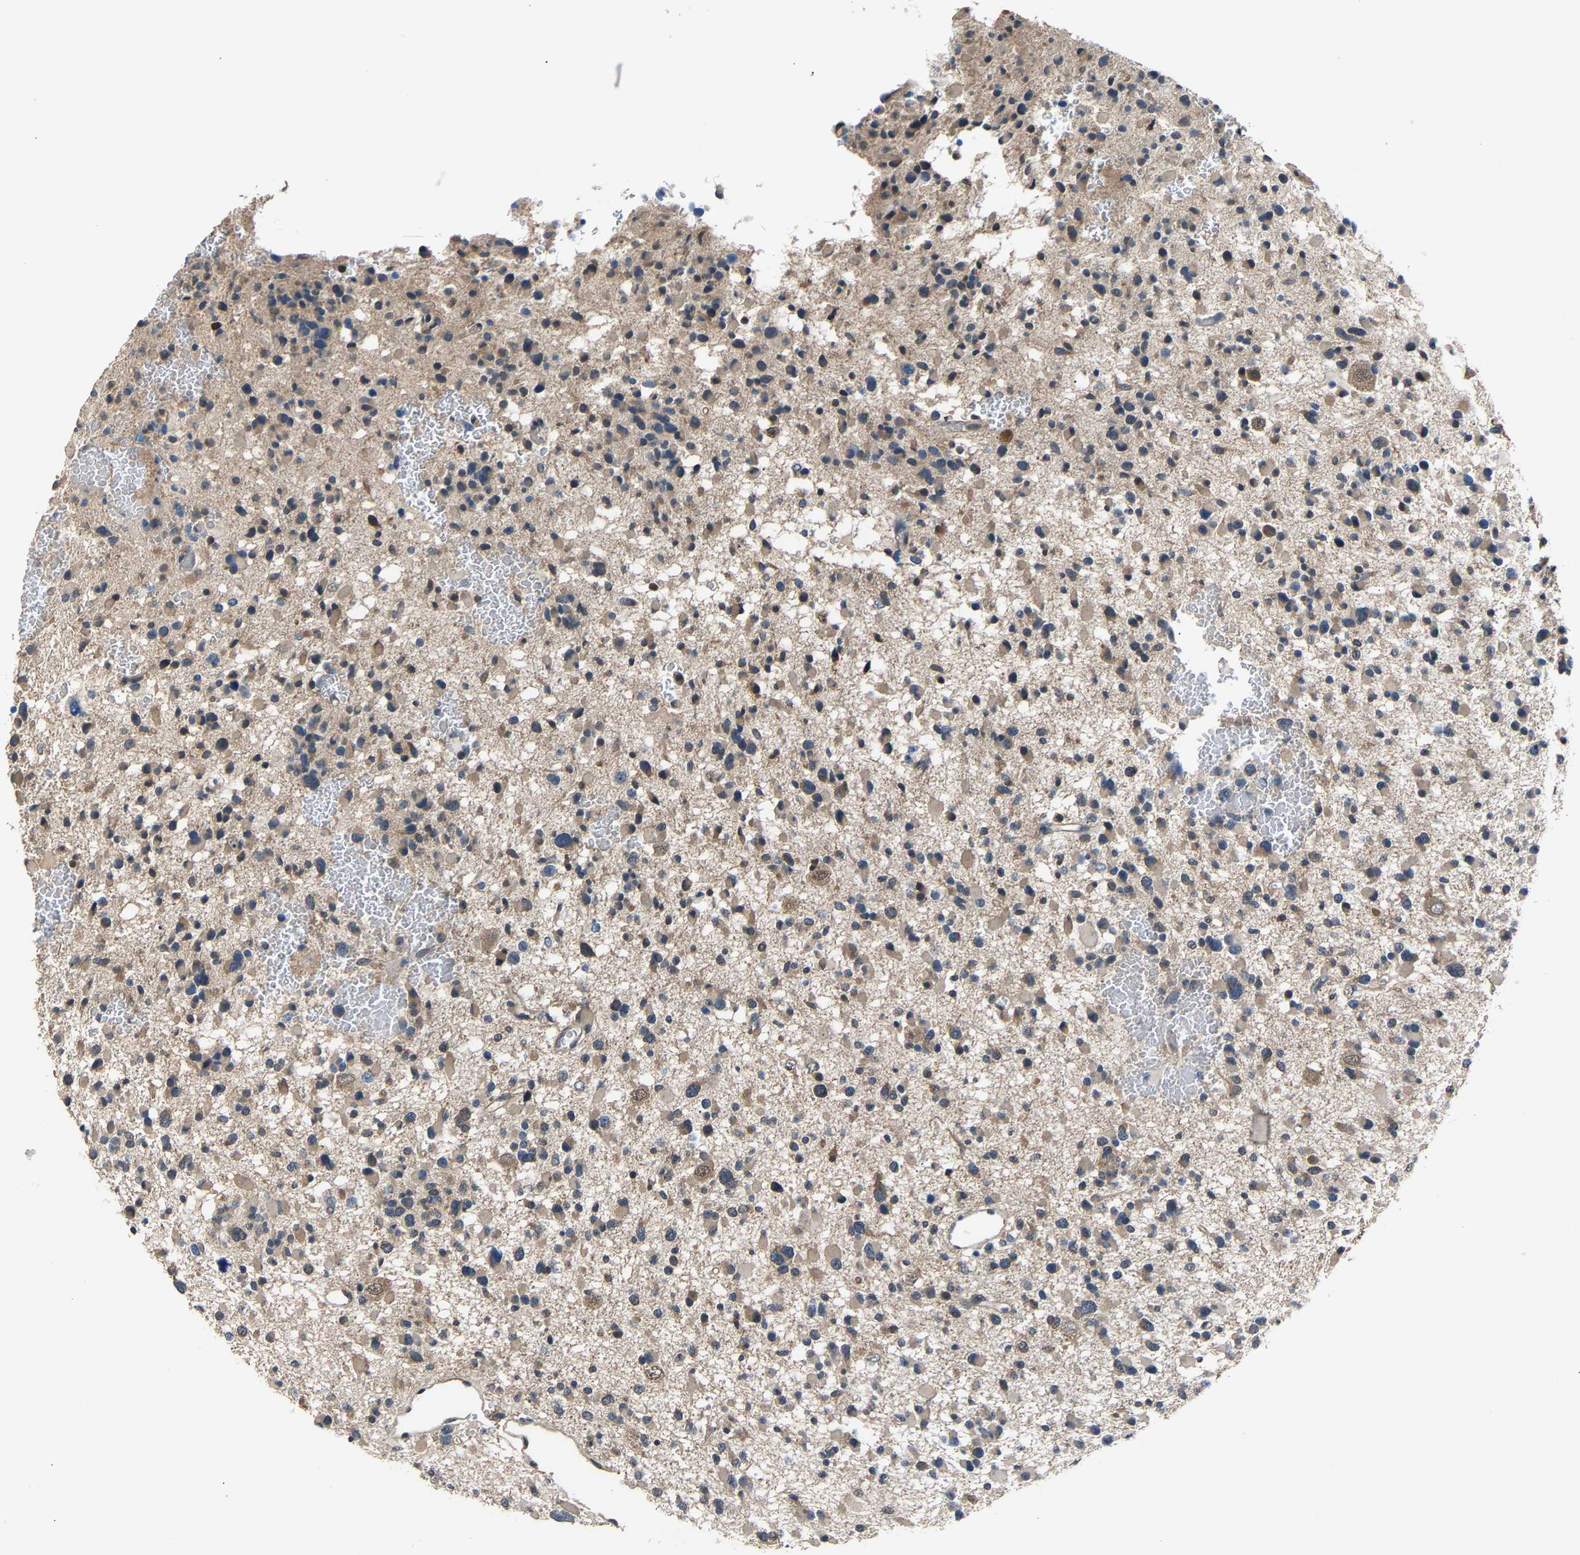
{"staining": {"intensity": "weak", "quantity": ">75%", "location": "cytoplasmic/membranous"}, "tissue": "glioma", "cell_type": "Tumor cells", "image_type": "cancer", "snomed": [{"axis": "morphology", "description": "Glioma, malignant, Low grade"}, {"axis": "topography", "description": "Brain"}], "caption": "This micrograph demonstrates immunohistochemistry (IHC) staining of malignant low-grade glioma, with low weak cytoplasmic/membranous expression in approximately >75% of tumor cells.", "gene": "ABCC9", "patient": {"sex": "female", "age": 22}}